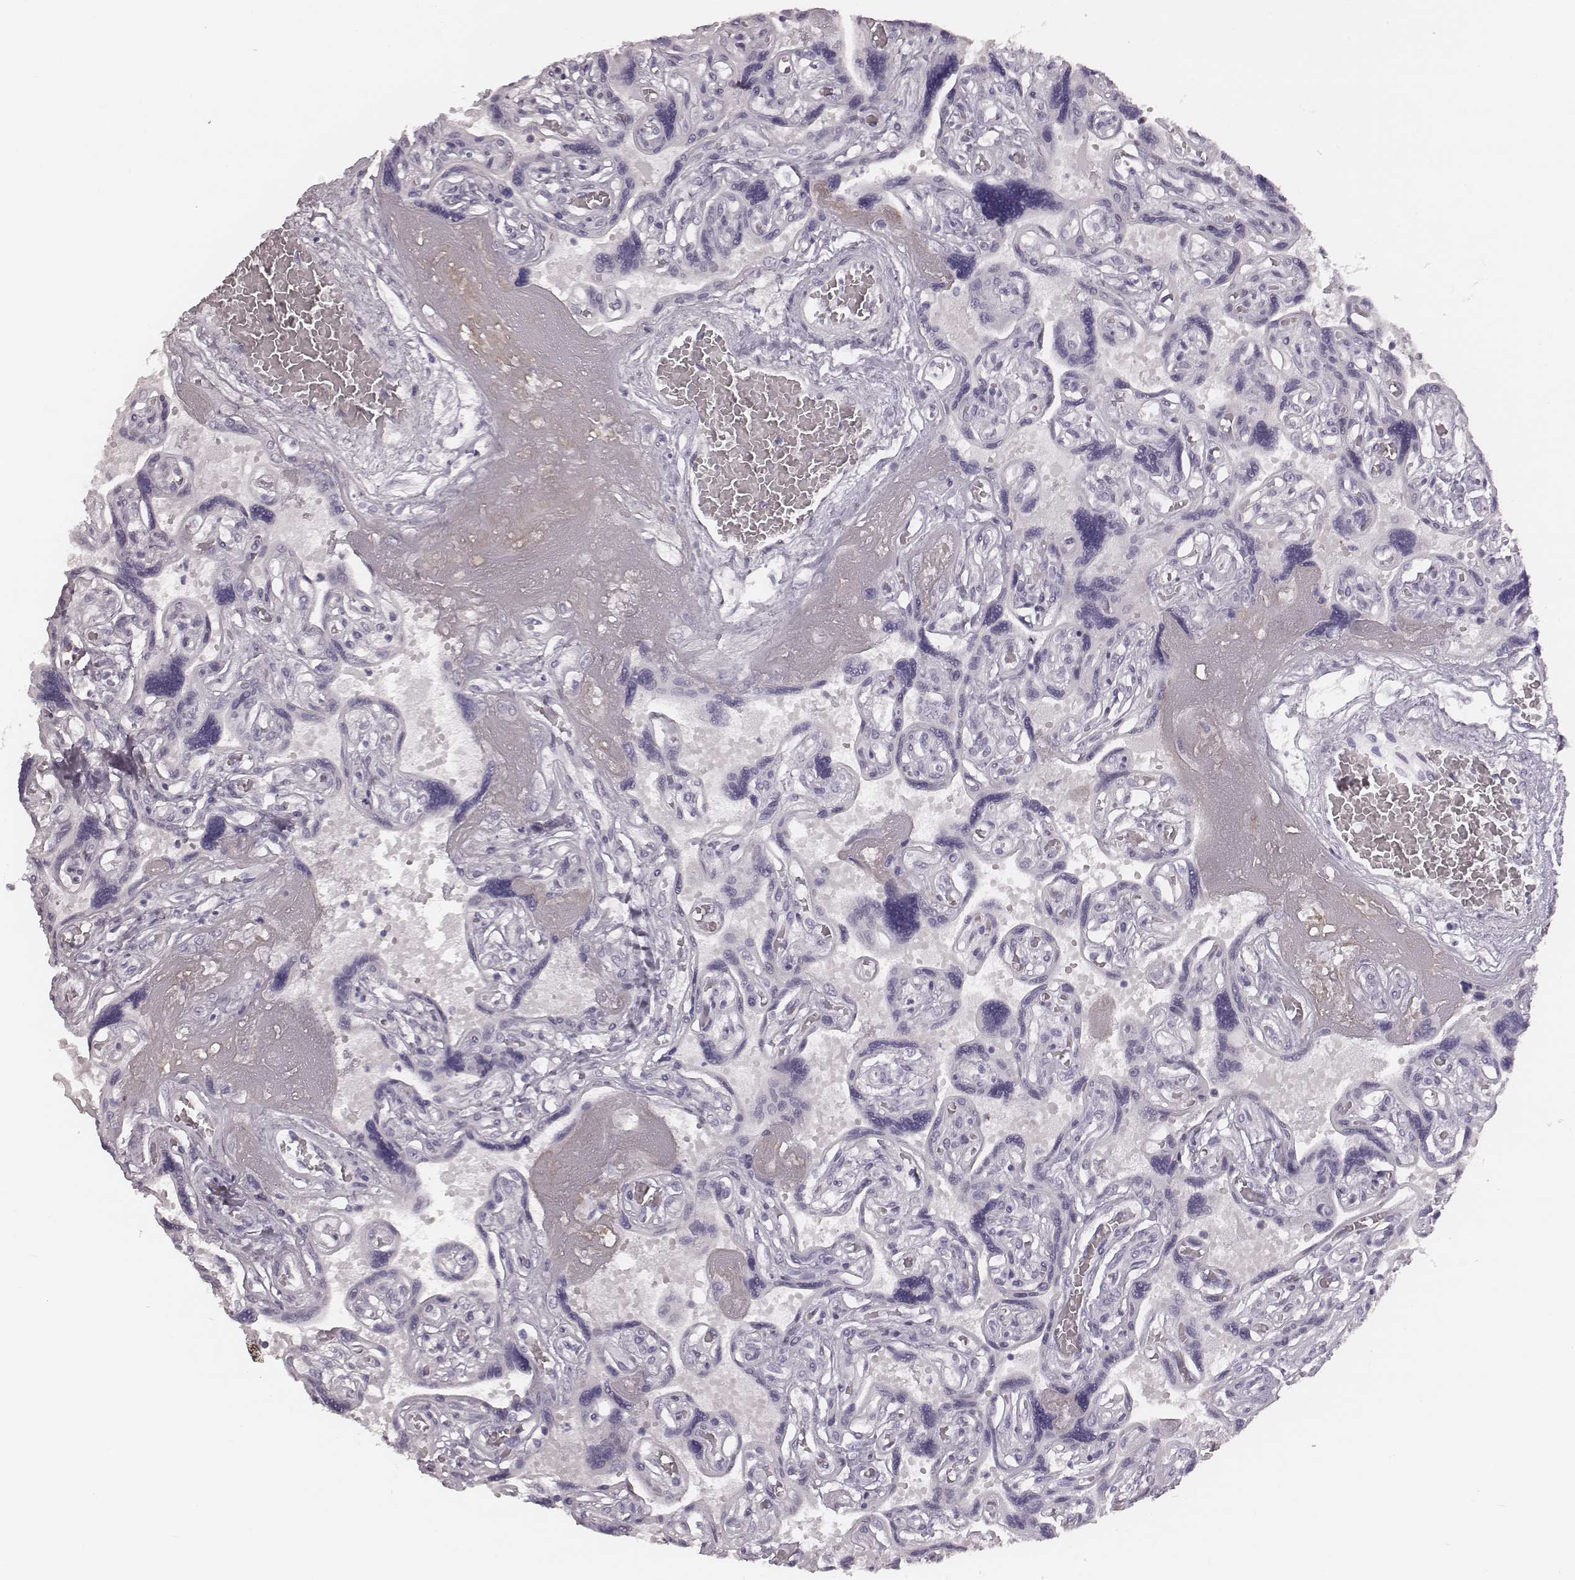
{"staining": {"intensity": "negative", "quantity": "none", "location": "none"}, "tissue": "placenta", "cell_type": "Decidual cells", "image_type": "normal", "snomed": [{"axis": "morphology", "description": "Normal tissue, NOS"}, {"axis": "topography", "description": "Placenta"}], "caption": "IHC image of benign human placenta stained for a protein (brown), which demonstrates no expression in decidual cells. (Brightfield microscopy of DAB immunohistochemistry at high magnification).", "gene": "S100Z", "patient": {"sex": "female", "age": 32}}